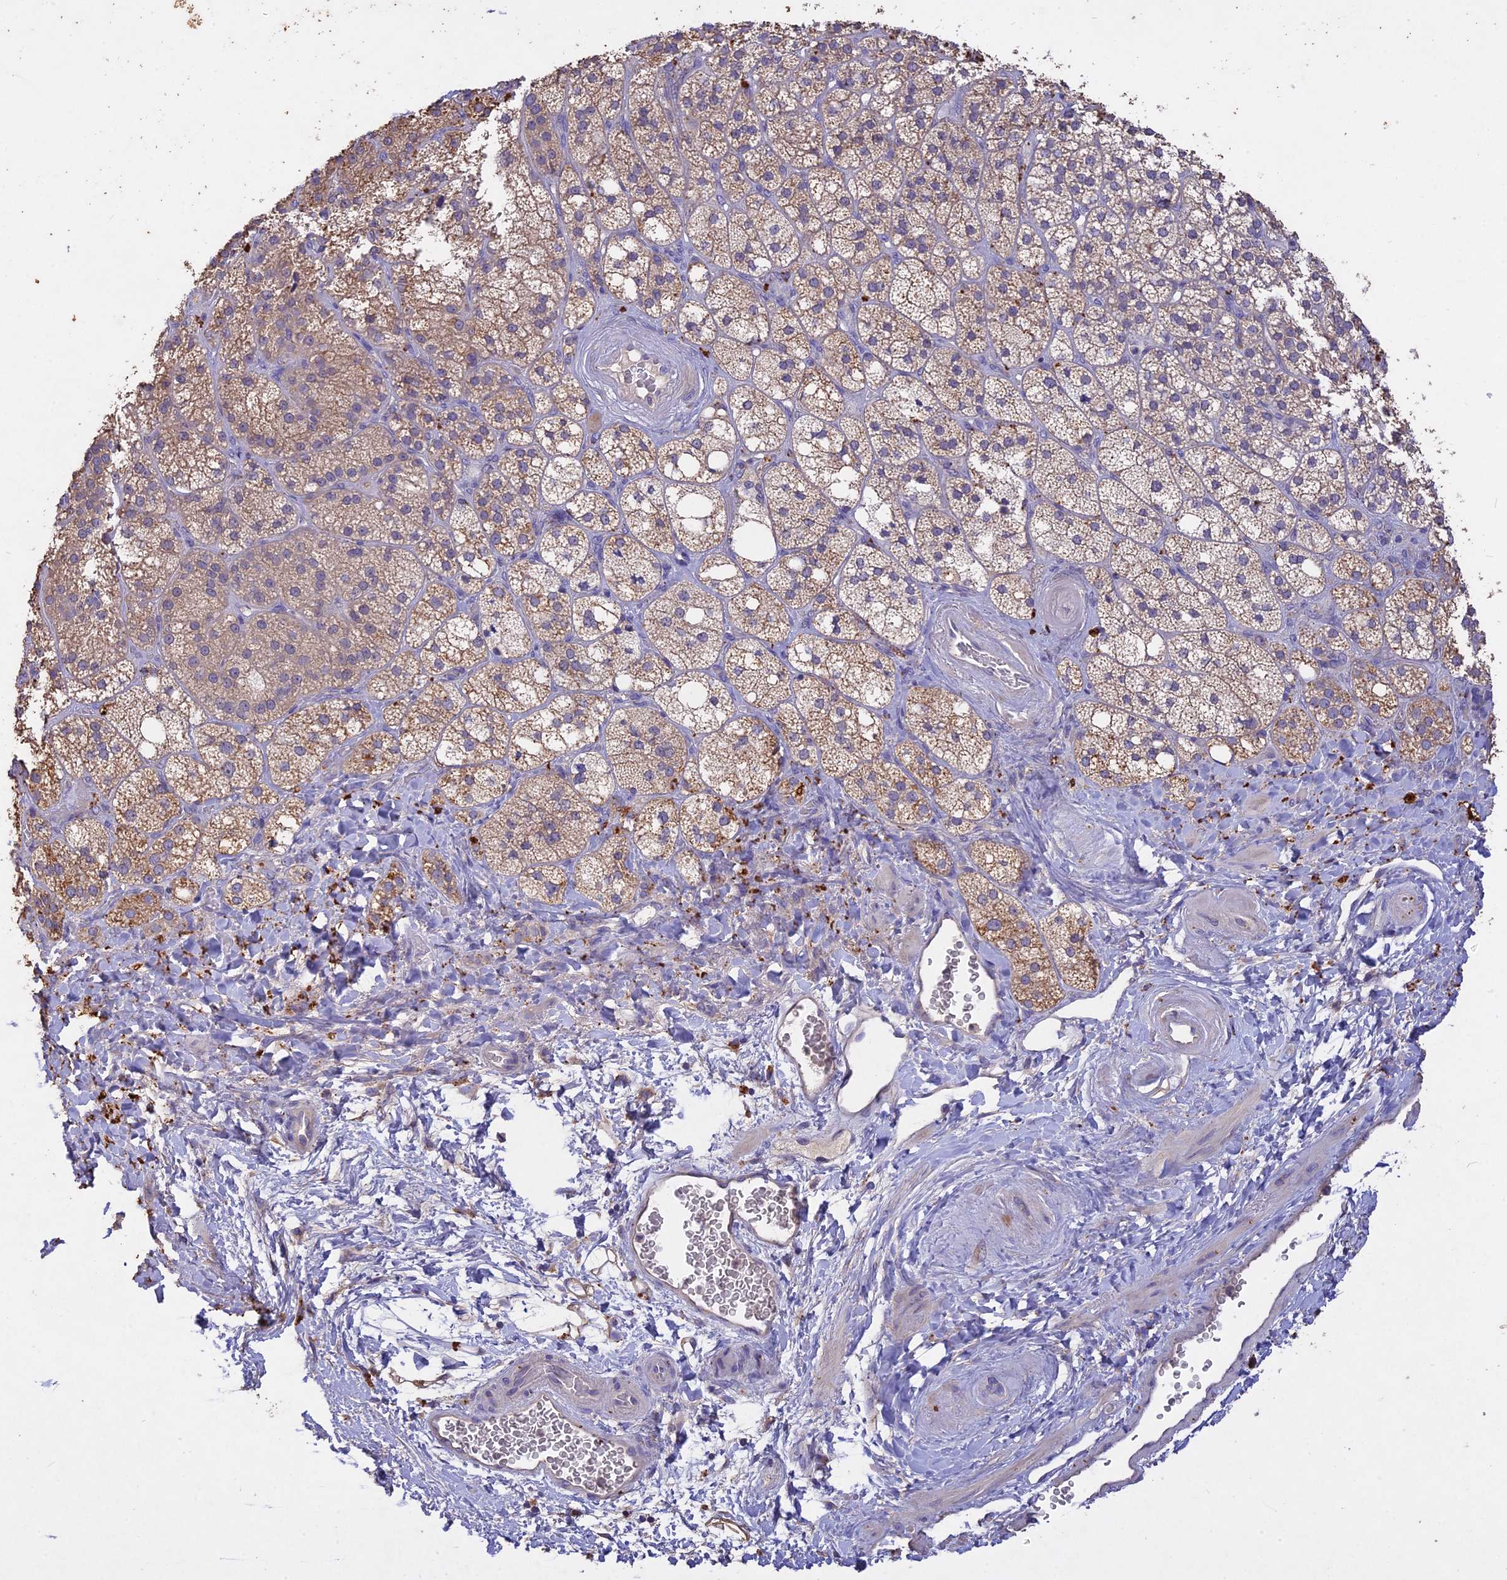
{"staining": {"intensity": "weak", "quantity": "25%-75%", "location": "cytoplasmic/membranous"}, "tissue": "adrenal gland", "cell_type": "Glandular cells", "image_type": "normal", "snomed": [{"axis": "morphology", "description": "Normal tissue, NOS"}, {"axis": "topography", "description": "Adrenal gland"}], "caption": "Immunohistochemistry (IHC) photomicrograph of benign adrenal gland: human adrenal gland stained using immunohistochemistry (IHC) reveals low levels of weak protein expression localized specifically in the cytoplasmic/membranous of glandular cells, appearing as a cytoplasmic/membranous brown color.", "gene": "SLC26A4", "patient": {"sex": "male", "age": 61}}